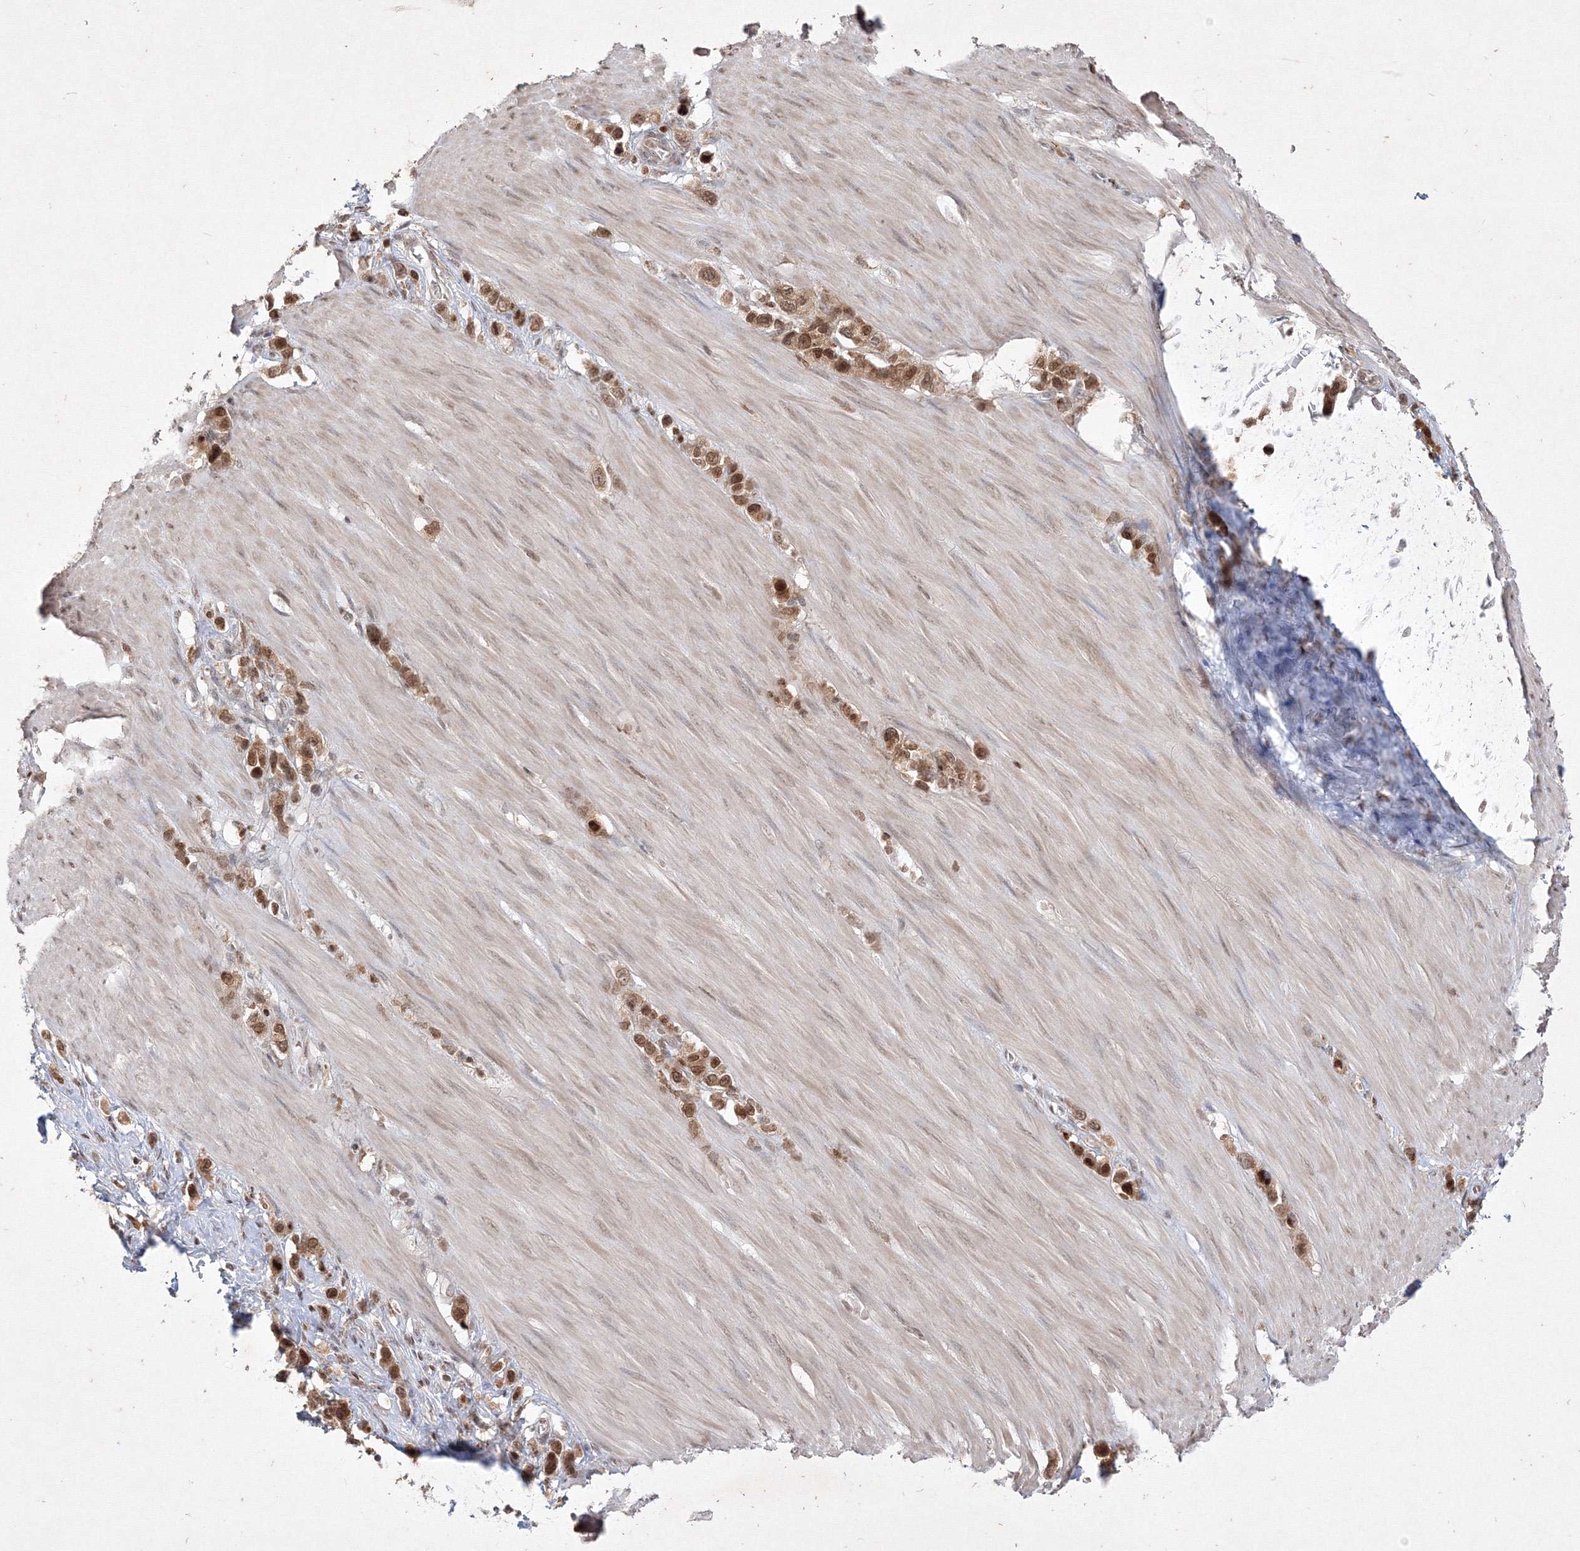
{"staining": {"intensity": "moderate", "quantity": ">75%", "location": "cytoplasmic/membranous,nuclear"}, "tissue": "stomach cancer", "cell_type": "Tumor cells", "image_type": "cancer", "snomed": [{"axis": "morphology", "description": "Adenocarcinoma, NOS"}, {"axis": "topography", "description": "Stomach"}], "caption": "Human stomach cancer (adenocarcinoma) stained for a protein (brown) displays moderate cytoplasmic/membranous and nuclear positive expression in approximately >75% of tumor cells.", "gene": "TAB1", "patient": {"sex": "female", "age": 65}}